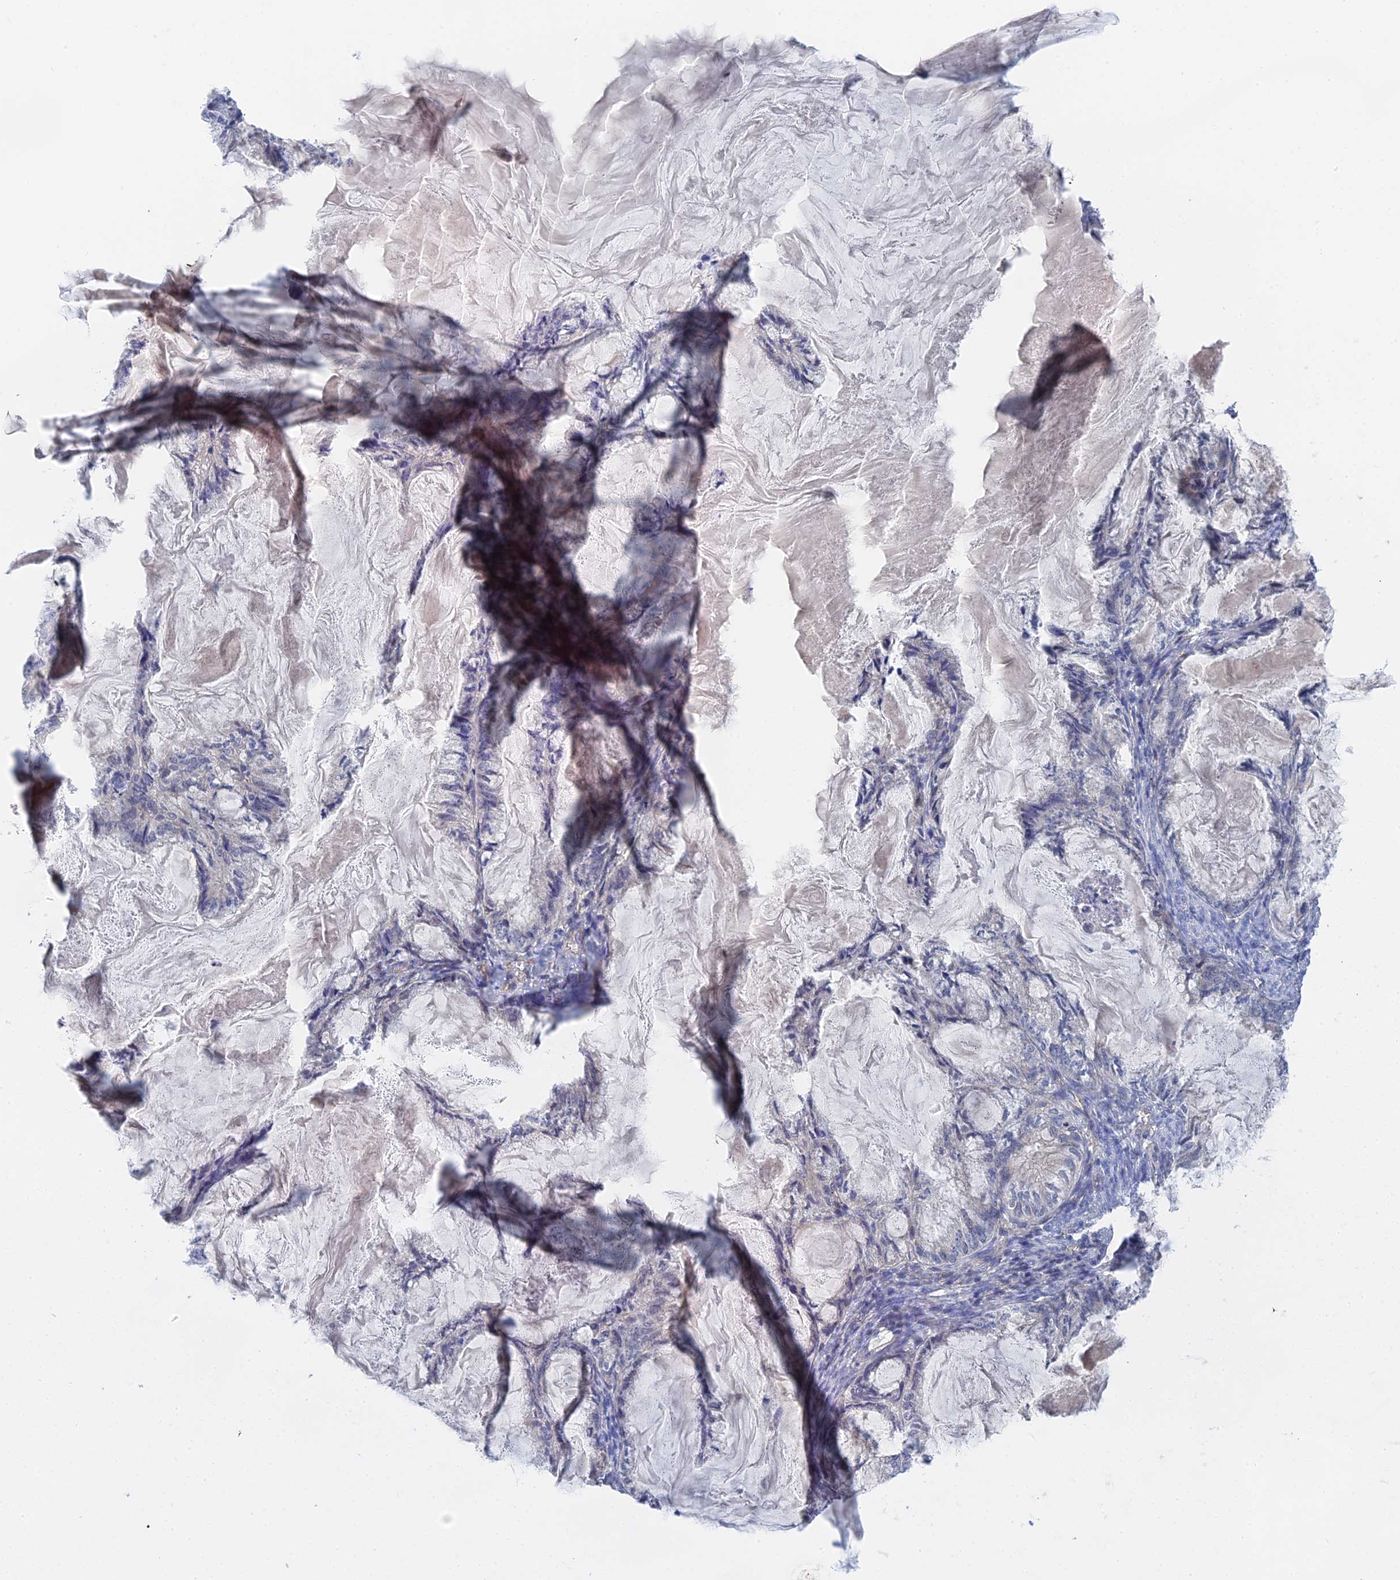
{"staining": {"intensity": "negative", "quantity": "none", "location": "none"}, "tissue": "endometrial cancer", "cell_type": "Tumor cells", "image_type": "cancer", "snomed": [{"axis": "morphology", "description": "Adenocarcinoma, NOS"}, {"axis": "topography", "description": "Endometrium"}], "caption": "Histopathology image shows no protein positivity in tumor cells of endometrial cancer tissue.", "gene": "MTHFSD", "patient": {"sex": "female", "age": 86}}